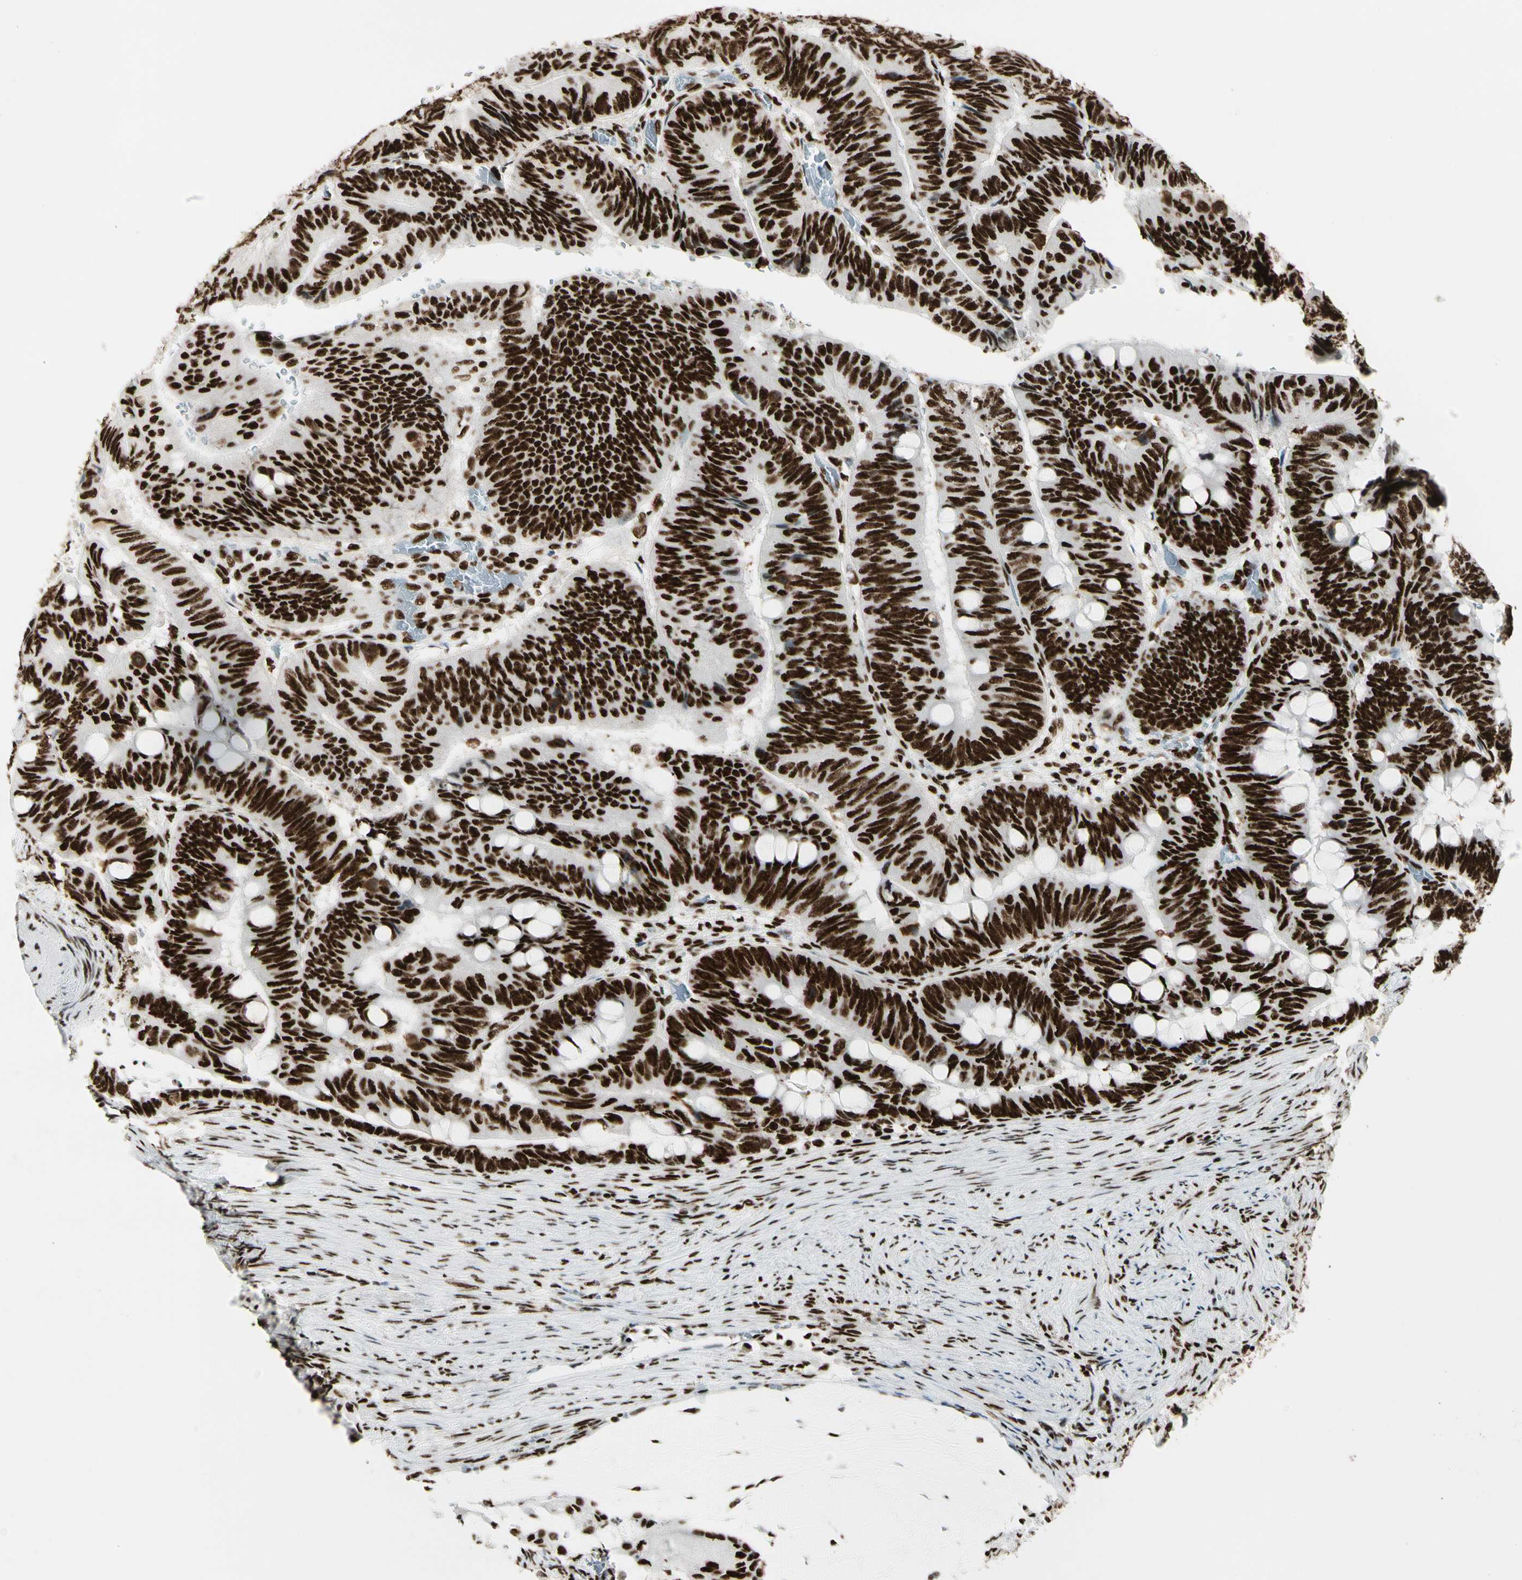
{"staining": {"intensity": "strong", "quantity": ">75%", "location": "nuclear"}, "tissue": "colorectal cancer", "cell_type": "Tumor cells", "image_type": "cancer", "snomed": [{"axis": "morphology", "description": "Normal tissue, NOS"}, {"axis": "morphology", "description": "Adenocarcinoma, NOS"}, {"axis": "topography", "description": "Rectum"}, {"axis": "topography", "description": "Peripheral nerve tissue"}], "caption": "Protein expression analysis of human colorectal adenocarcinoma reveals strong nuclear expression in about >75% of tumor cells. (Stains: DAB in brown, nuclei in blue, Microscopy: brightfield microscopy at high magnification).", "gene": "CCAR1", "patient": {"sex": "male", "age": 92}}